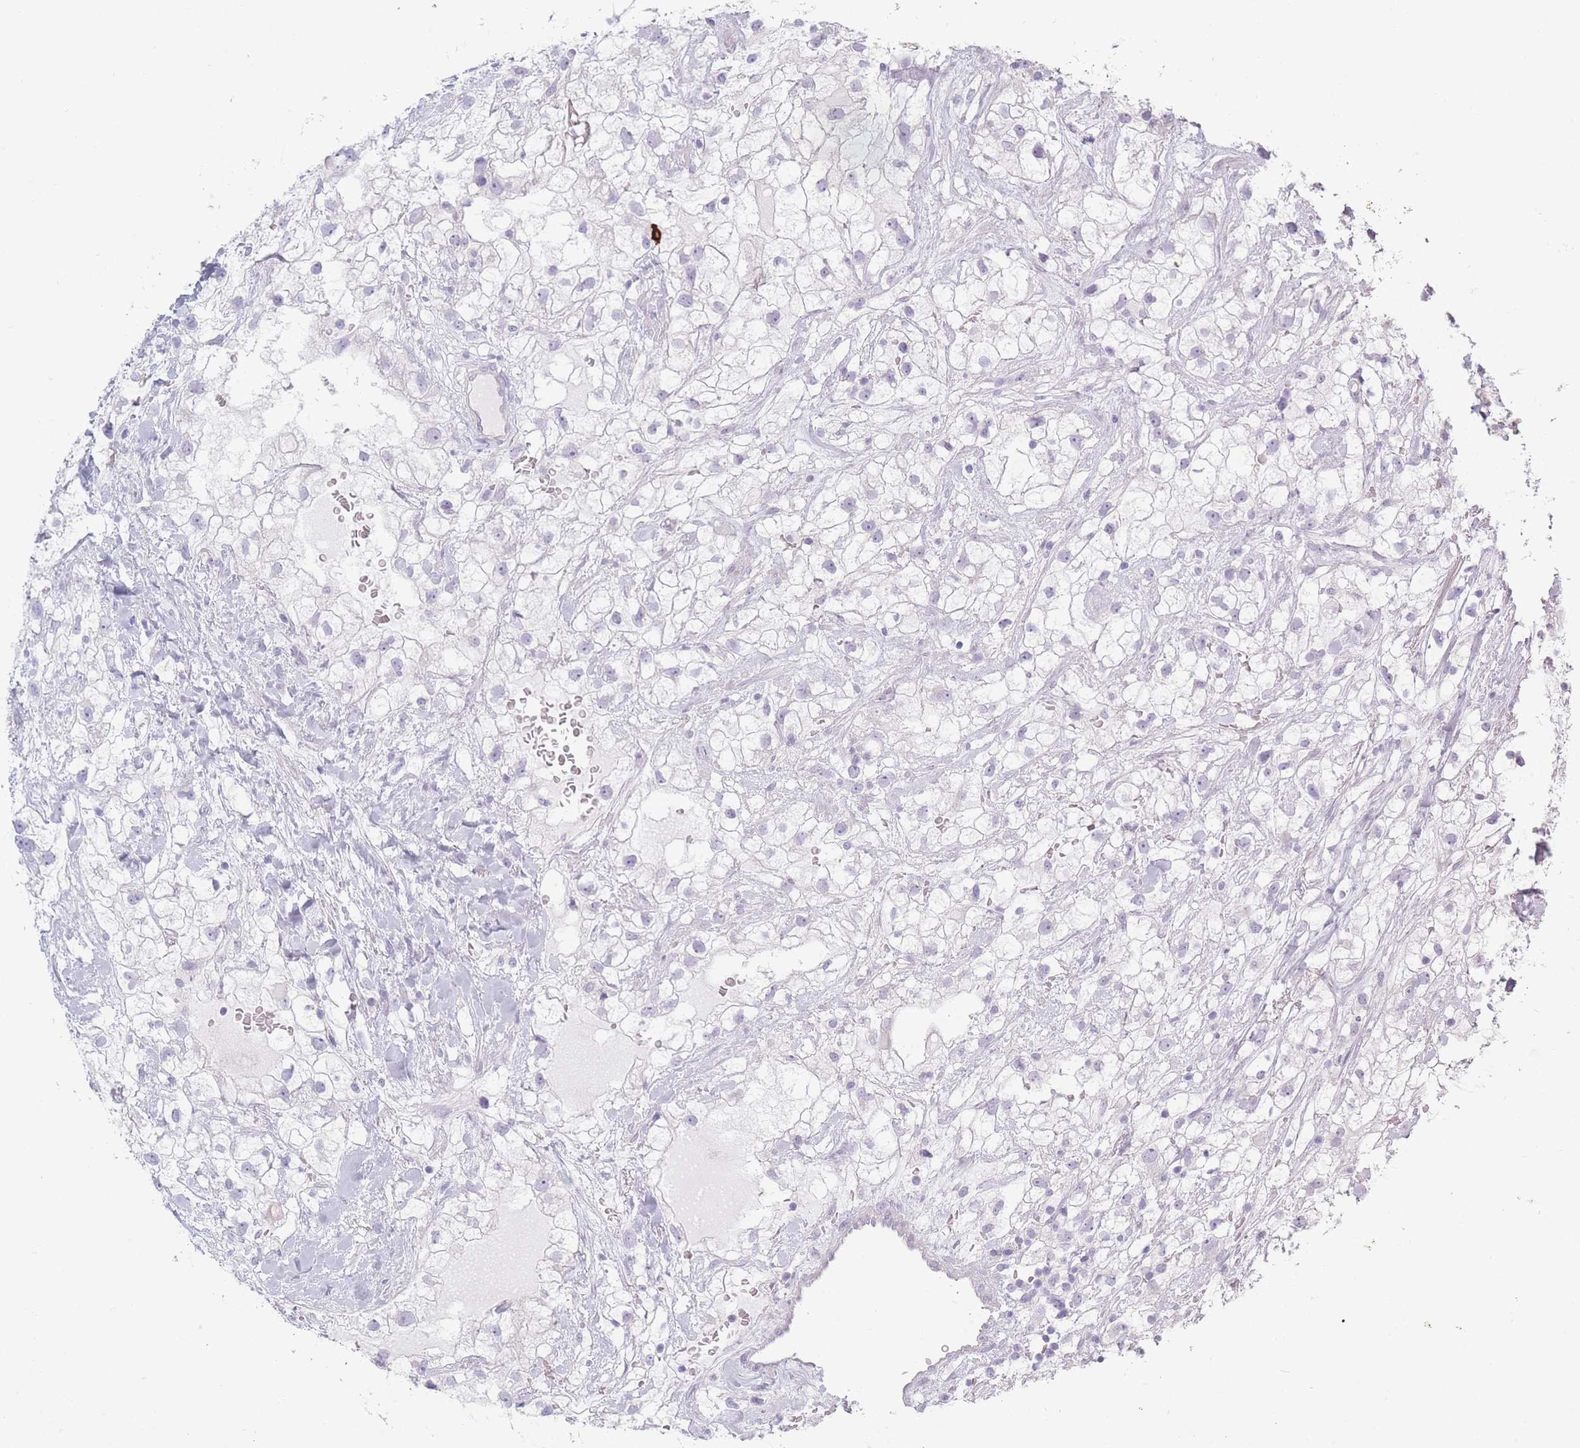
{"staining": {"intensity": "negative", "quantity": "none", "location": "none"}, "tissue": "renal cancer", "cell_type": "Tumor cells", "image_type": "cancer", "snomed": [{"axis": "morphology", "description": "Adenocarcinoma, NOS"}, {"axis": "topography", "description": "Kidney"}], "caption": "IHC micrograph of neoplastic tissue: renal adenocarcinoma stained with DAB (3,3'-diaminobenzidine) demonstrates no significant protein positivity in tumor cells. Nuclei are stained in blue.", "gene": "PLEKHG2", "patient": {"sex": "male", "age": 59}}